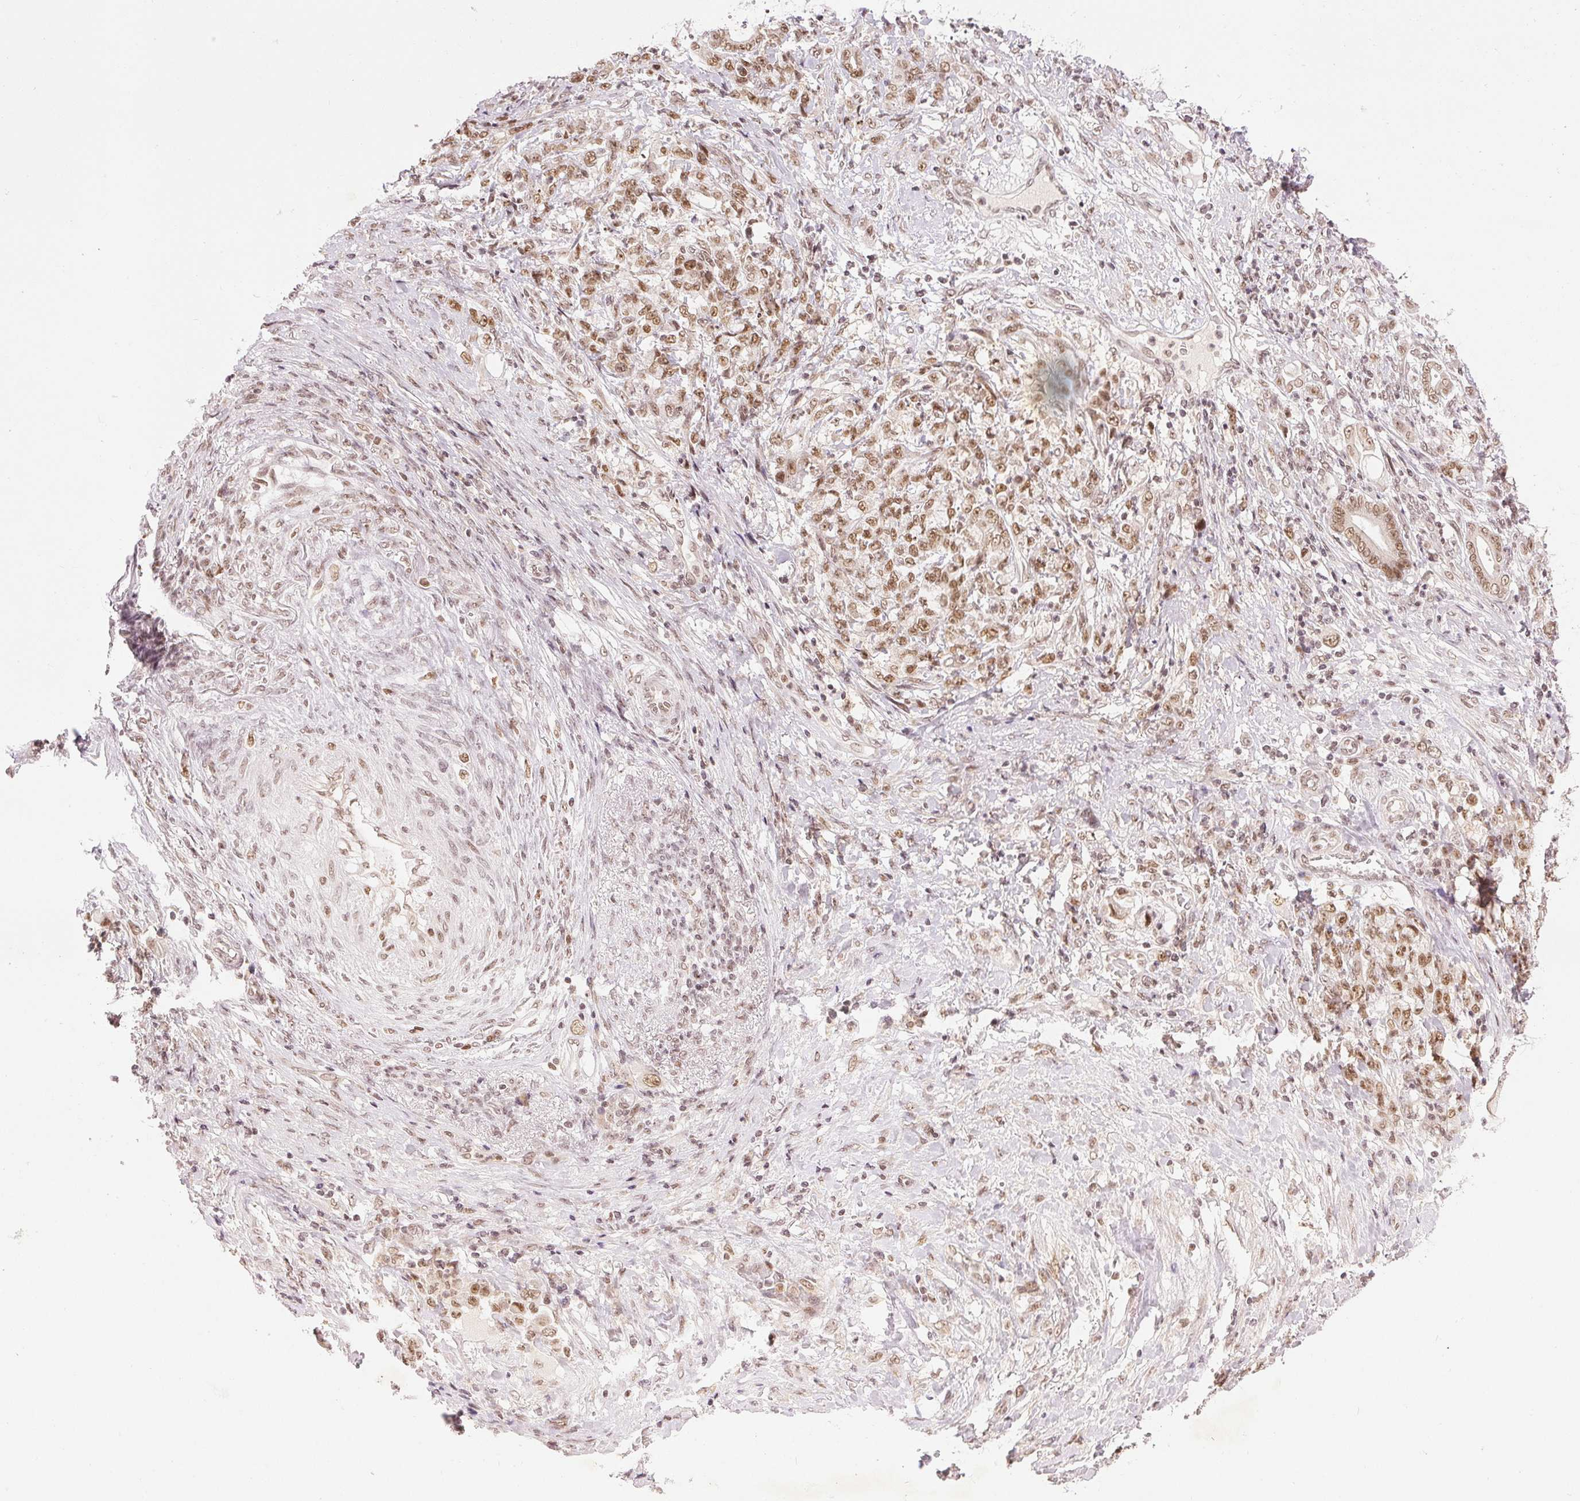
{"staining": {"intensity": "moderate", "quantity": ">75%", "location": "nuclear"}, "tissue": "stomach cancer", "cell_type": "Tumor cells", "image_type": "cancer", "snomed": [{"axis": "morphology", "description": "Adenocarcinoma, NOS"}, {"axis": "topography", "description": "Stomach"}], "caption": "Human adenocarcinoma (stomach) stained with a brown dye displays moderate nuclear positive staining in about >75% of tumor cells.", "gene": "DEK", "patient": {"sex": "female", "age": 79}}